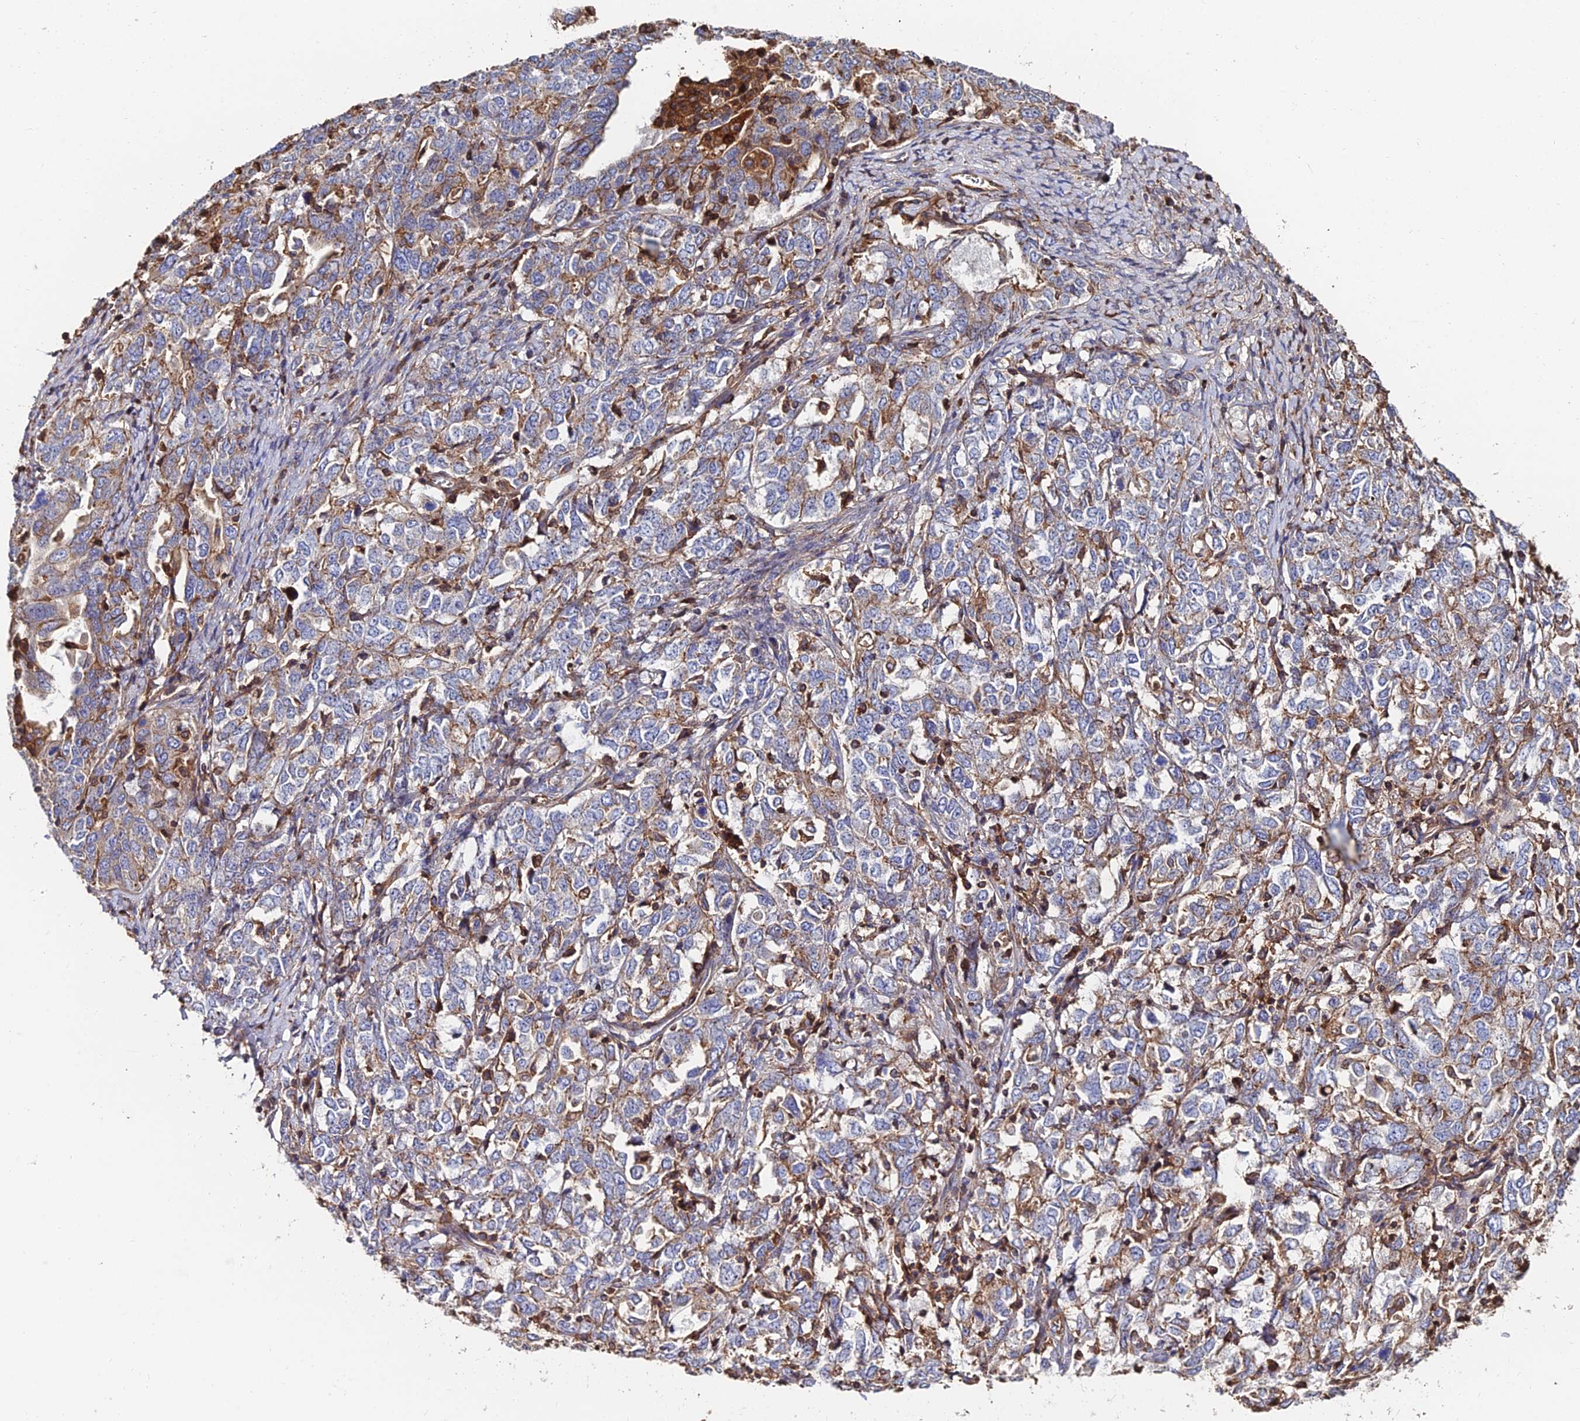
{"staining": {"intensity": "weak", "quantity": "<25%", "location": "cytoplasmic/membranous"}, "tissue": "ovarian cancer", "cell_type": "Tumor cells", "image_type": "cancer", "snomed": [{"axis": "morphology", "description": "Carcinoma, endometroid"}, {"axis": "topography", "description": "Ovary"}], "caption": "Immunohistochemistry image of neoplastic tissue: human ovarian cancer (endometroid carcinoma) stained with DAB (3,3'-diaminobenzidine) shows no significant protein expression in tumor cells.", "gene": "EXT1", "patient": {"sex": "female", "age": 62}}